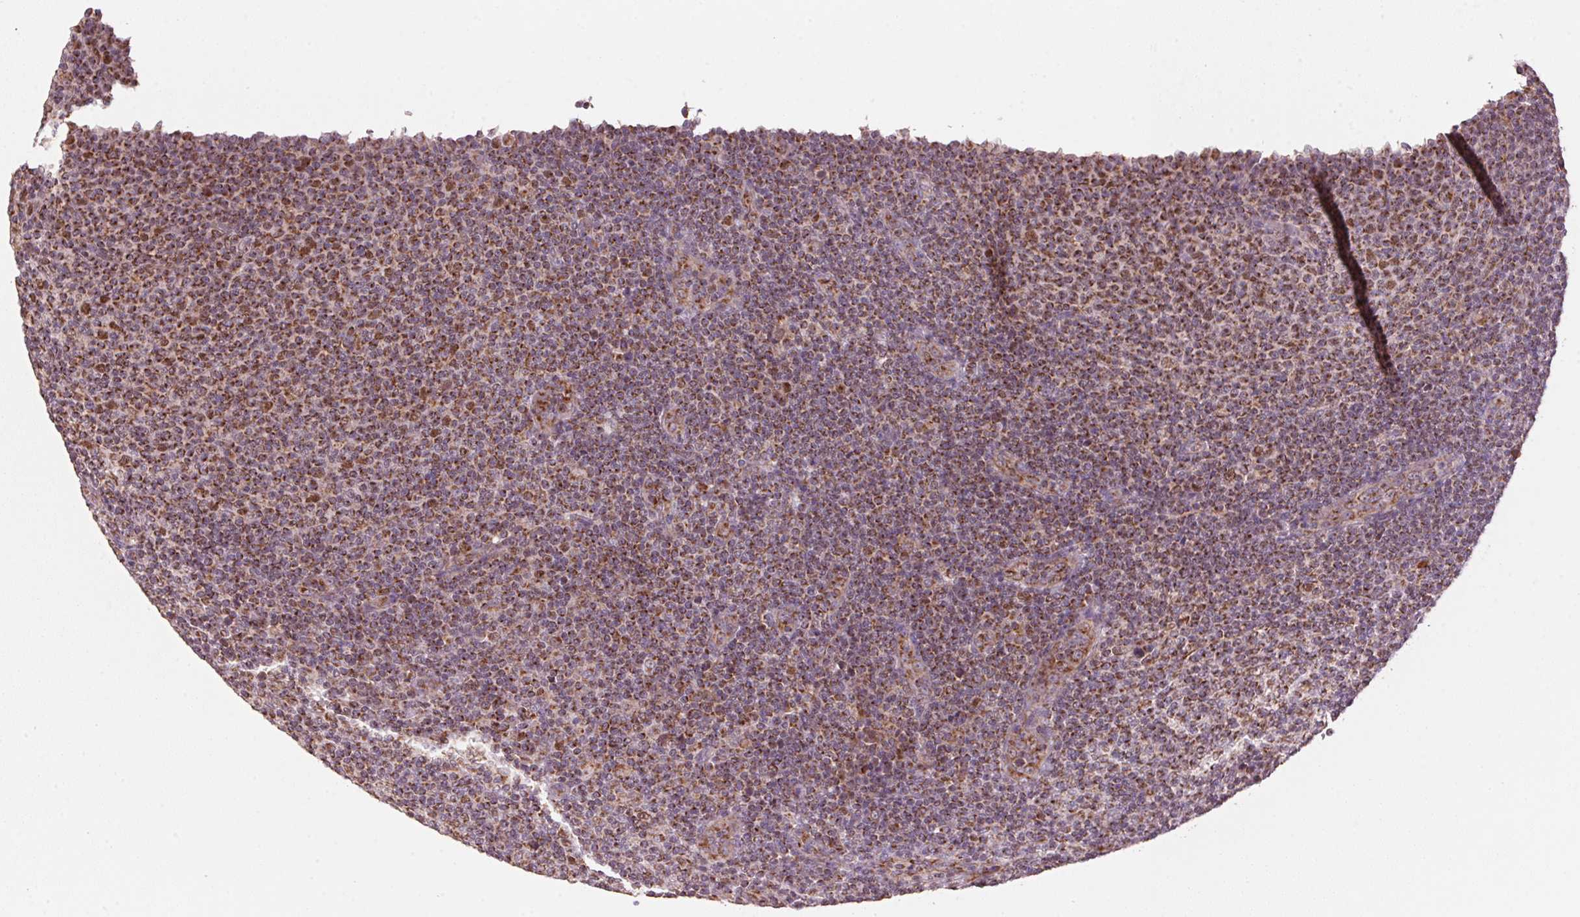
{"staining": {"intensity": "strong", "quantity": ">75%", "location": "cytoplasmic/membranous"}, "tissue": "lymphoma", "cell_type": "Tumor cells", "image_type": "cancer", "snomed": [{"axis": "morphology", "description": "Malignant lymphoma, non-Hodgkin's type, Low grade"}, {"axis": "topography", "description": "Lymph node"}], "caption": "The image exhibits staining of malignant lymphoma, non-Hodgkin's type (low-grade), revealing strong cytoplasmic/membranous protein expression (brown color) within tumor cells. (DAB IHC with brightfield microscopy, high magnification).", "gene": "TOMM70", "patient": {"sex": "male", "age": 66}}